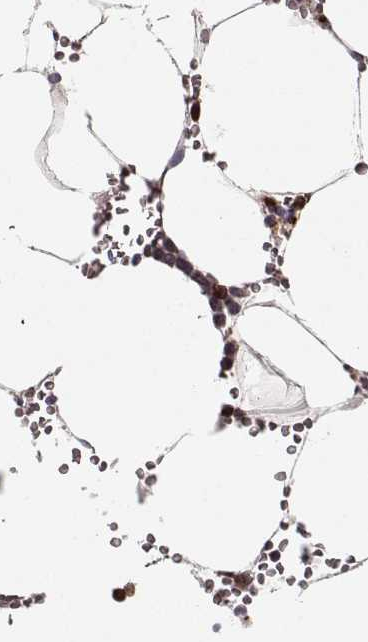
{"staining": {"intensity": "strong", "quantity": "<25%", "location": "cytoplasmic/membranous"}, "tissue": "bone marrow", "cell_type": "Hematopoietic cells", "image_type": "normal", "snomed": [{"axis": "morphology", "description": "Normal tissue, NOS"}, {"axis": "topography", "description": "Bone marrow"}], "caption": "Immunohistochemical staining of normal human bone marrow shows <25% levels of strong cytoplasmic/membranous protein staining in about <25% of hematopoietic cells. The staining is performed using DAB (3,3'-diaminobenzidine) brown chromogen to label protein expression. The nuclei are counter-stained blue using hematoxylin.", "gene": "UNC13D", "patient": {"sex": "female", "age": 52}}